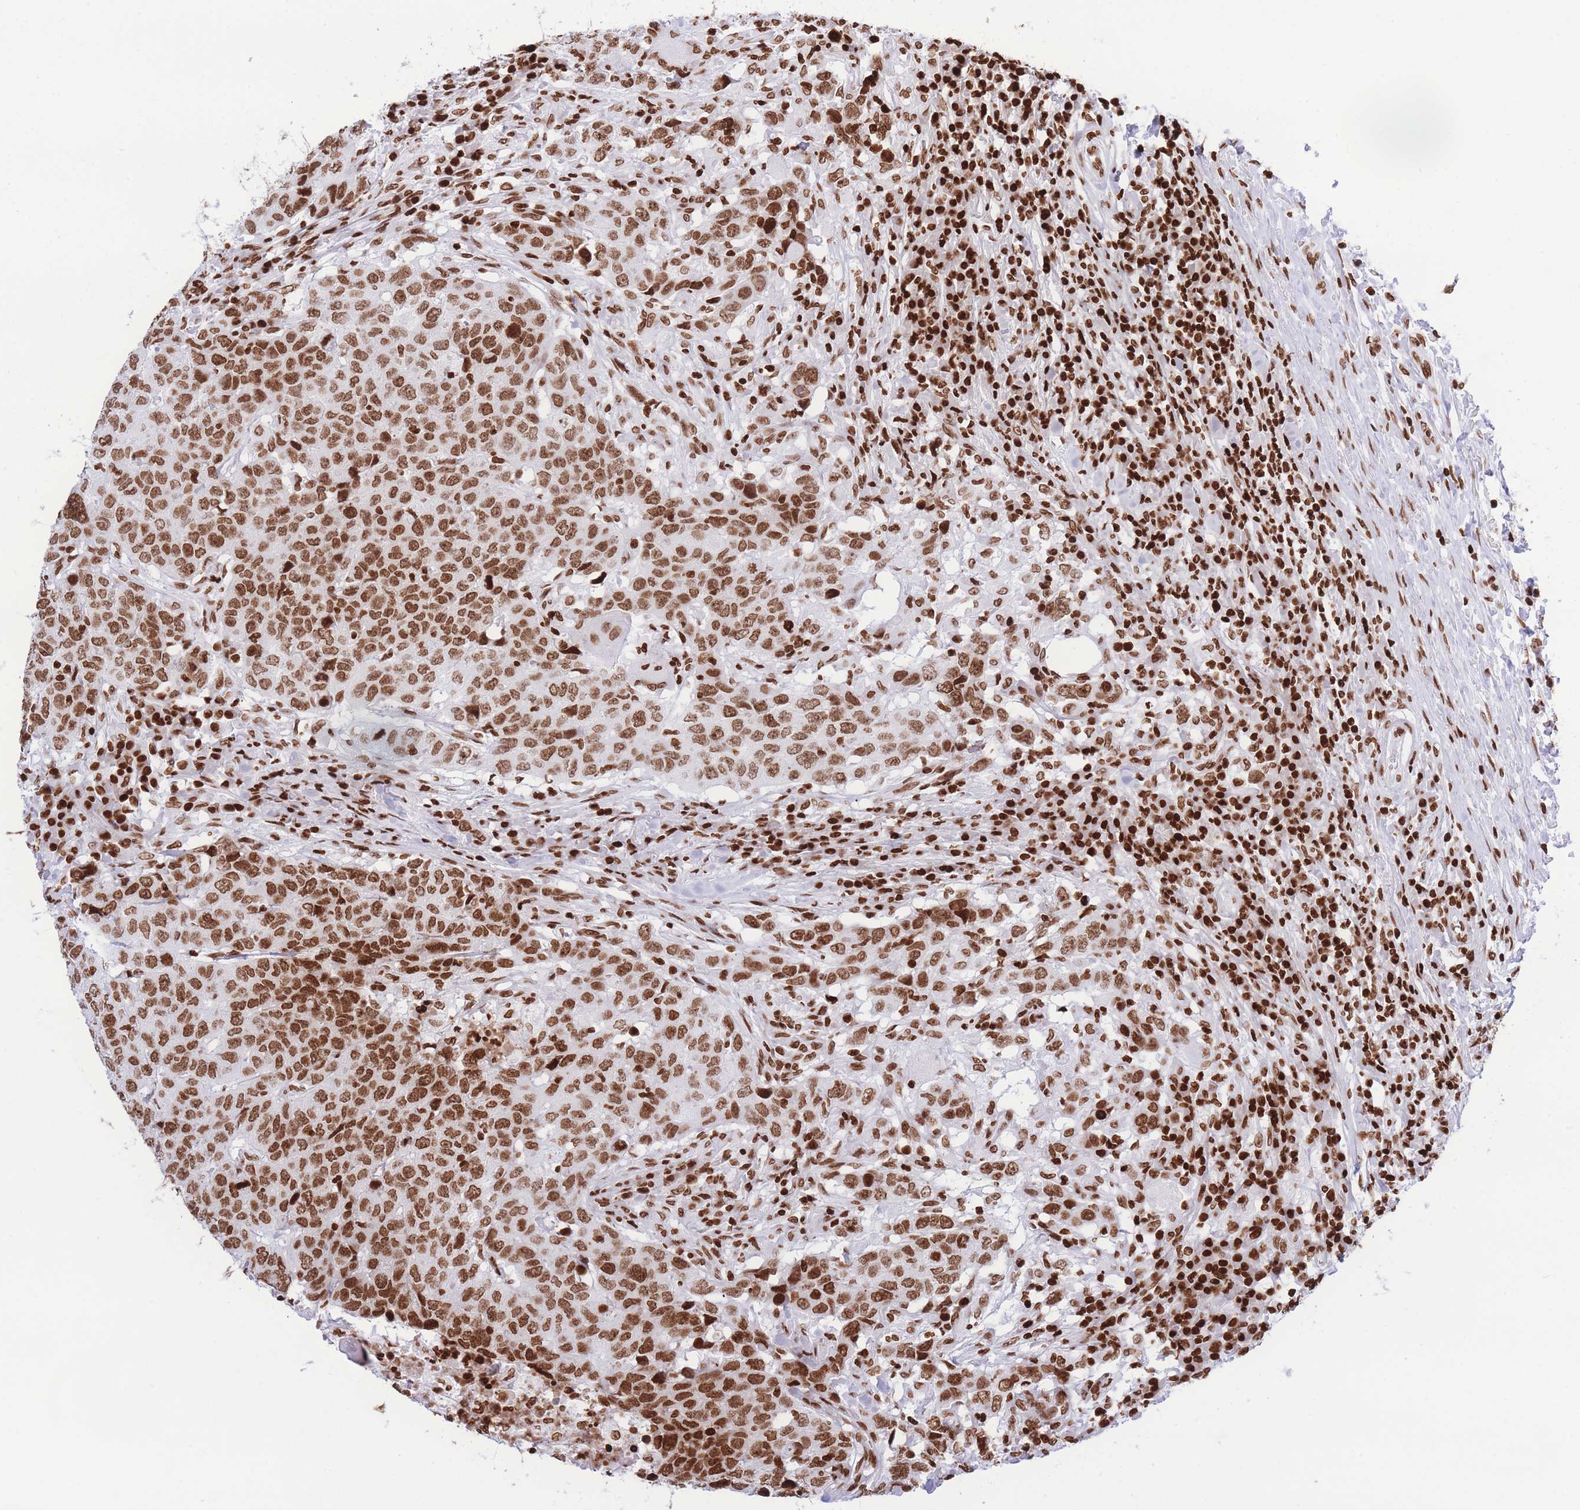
{"staining": {"intensity": "strong", "quantity": ">75%", "location": "nuclear"}, "tissue": "head and neck cancer", "cell_type": "Tumor cells", "image_type": "cancer", "snomed": [{"axis": "morphology", "description": "Normal tissue, NOS"}, {"axis": "morphology", "description": "Squamous cell carcinoma, NOS"}, {"axis": "topography", "description": "Skeletal muscle"}, {"axis": "topography", "description": "Vascular tissue"}, {"axis": "topography", "description": "Peripheral nerve tissue"}, {"axis": "topography", "description": "Head-Neck"}], "caption": "A brown stain highlights strong nuclear expression of a protein in human squamous cell carcinoma (head and neck) tumor cells.", "gene": "H2BC11", "patient": {"sex": "male", "age": 66}}